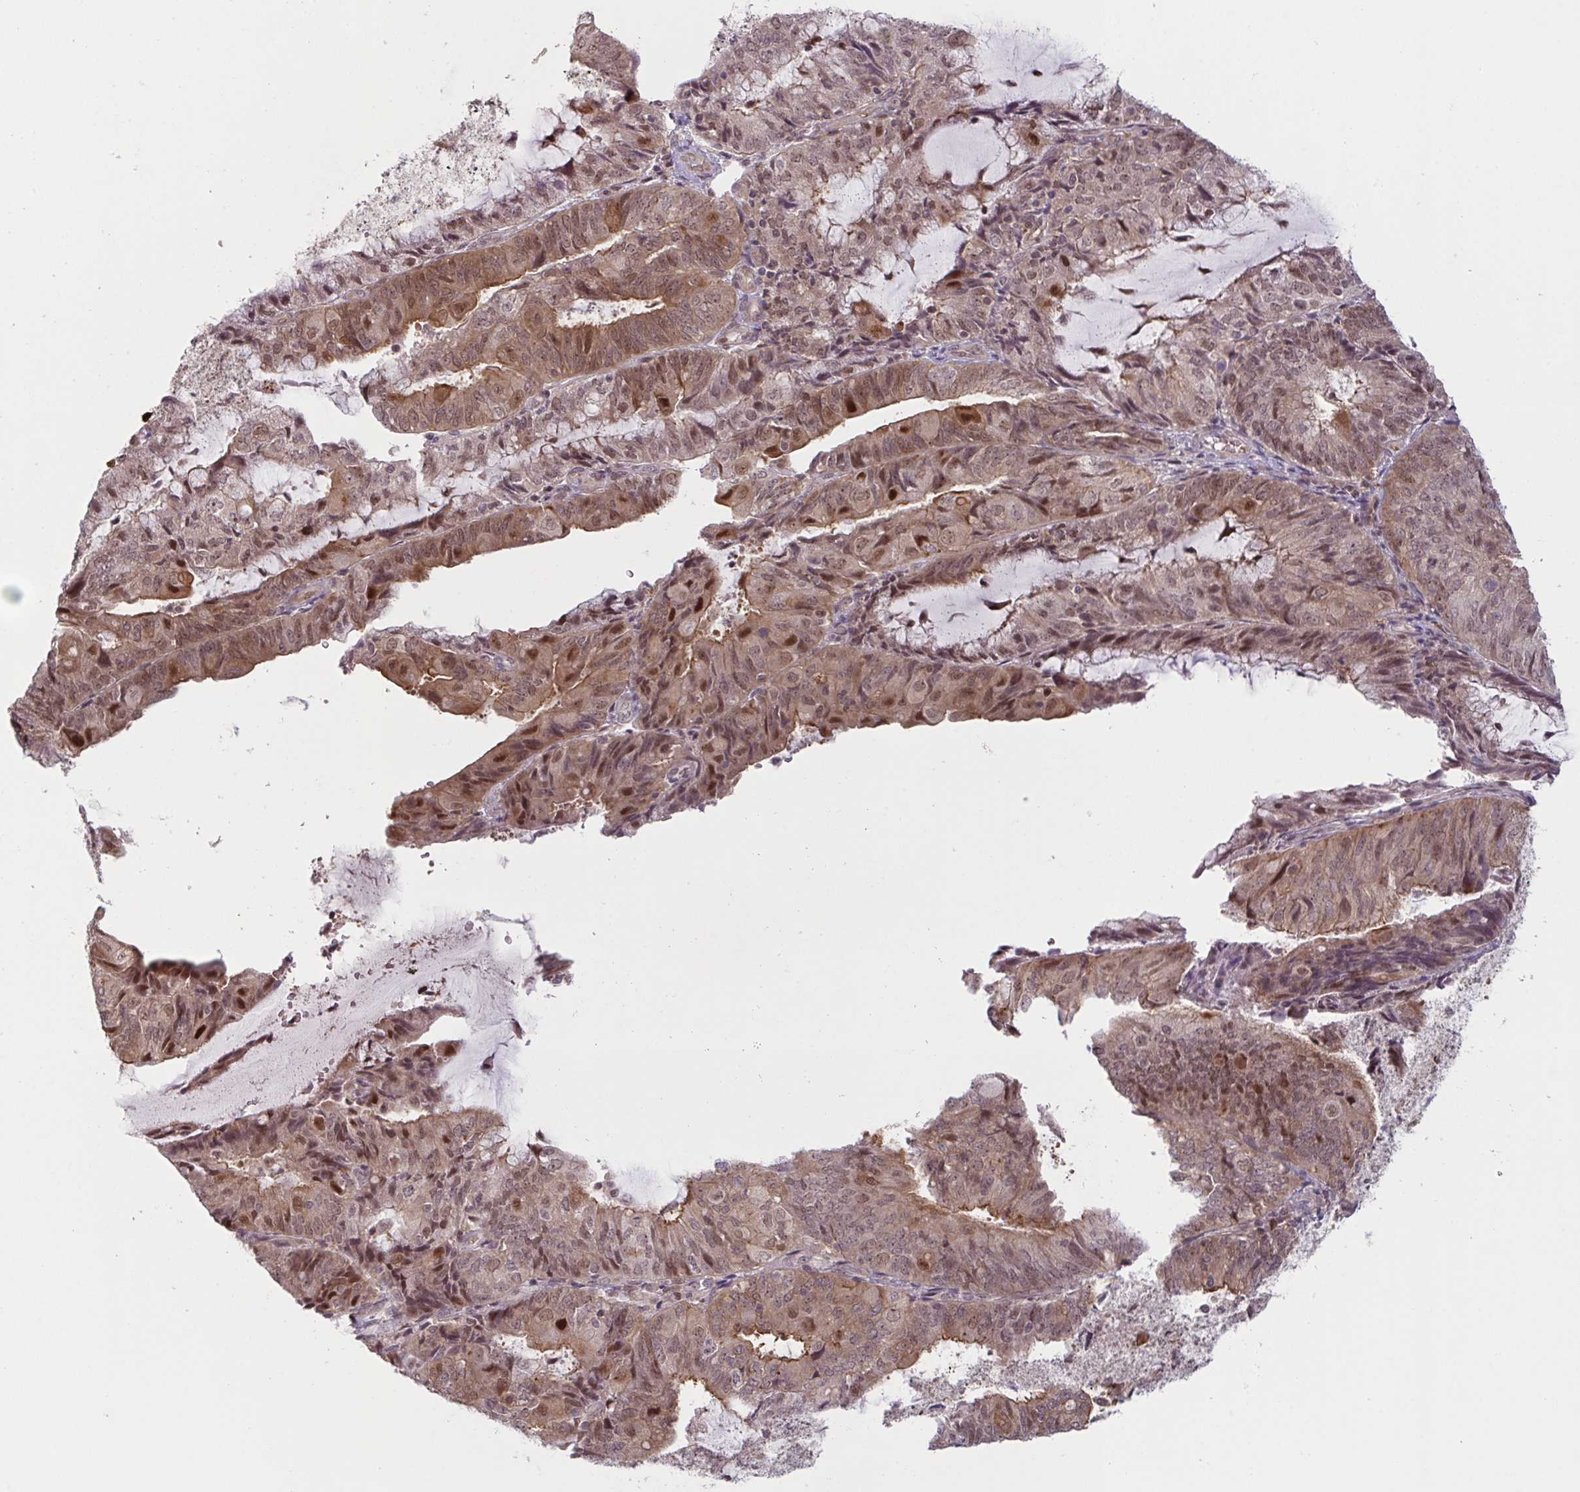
{"staining": {"intensity": "moderate", "quantity": ">75%", "location": "cytoplasmic/membranous,nuclear"}, "tissue": "endometrial cancer", "cell_type": "Tumor cells", "image_type": "cancer", "snomed": [{"axis": "morphology", "description": "Adenocarcinoma, NOS"}, {"axis": "topography", "description": "Endometrium"}], "caption": "This is an image of immunohistochemistry staining of endometrial adenocarcinoma, which shows moderate positivity in the cytoplasmic/membranous and nuclear of tumor cells.", "gene": "NLRP13", "patient": {"sex": "female", "age": 81}}